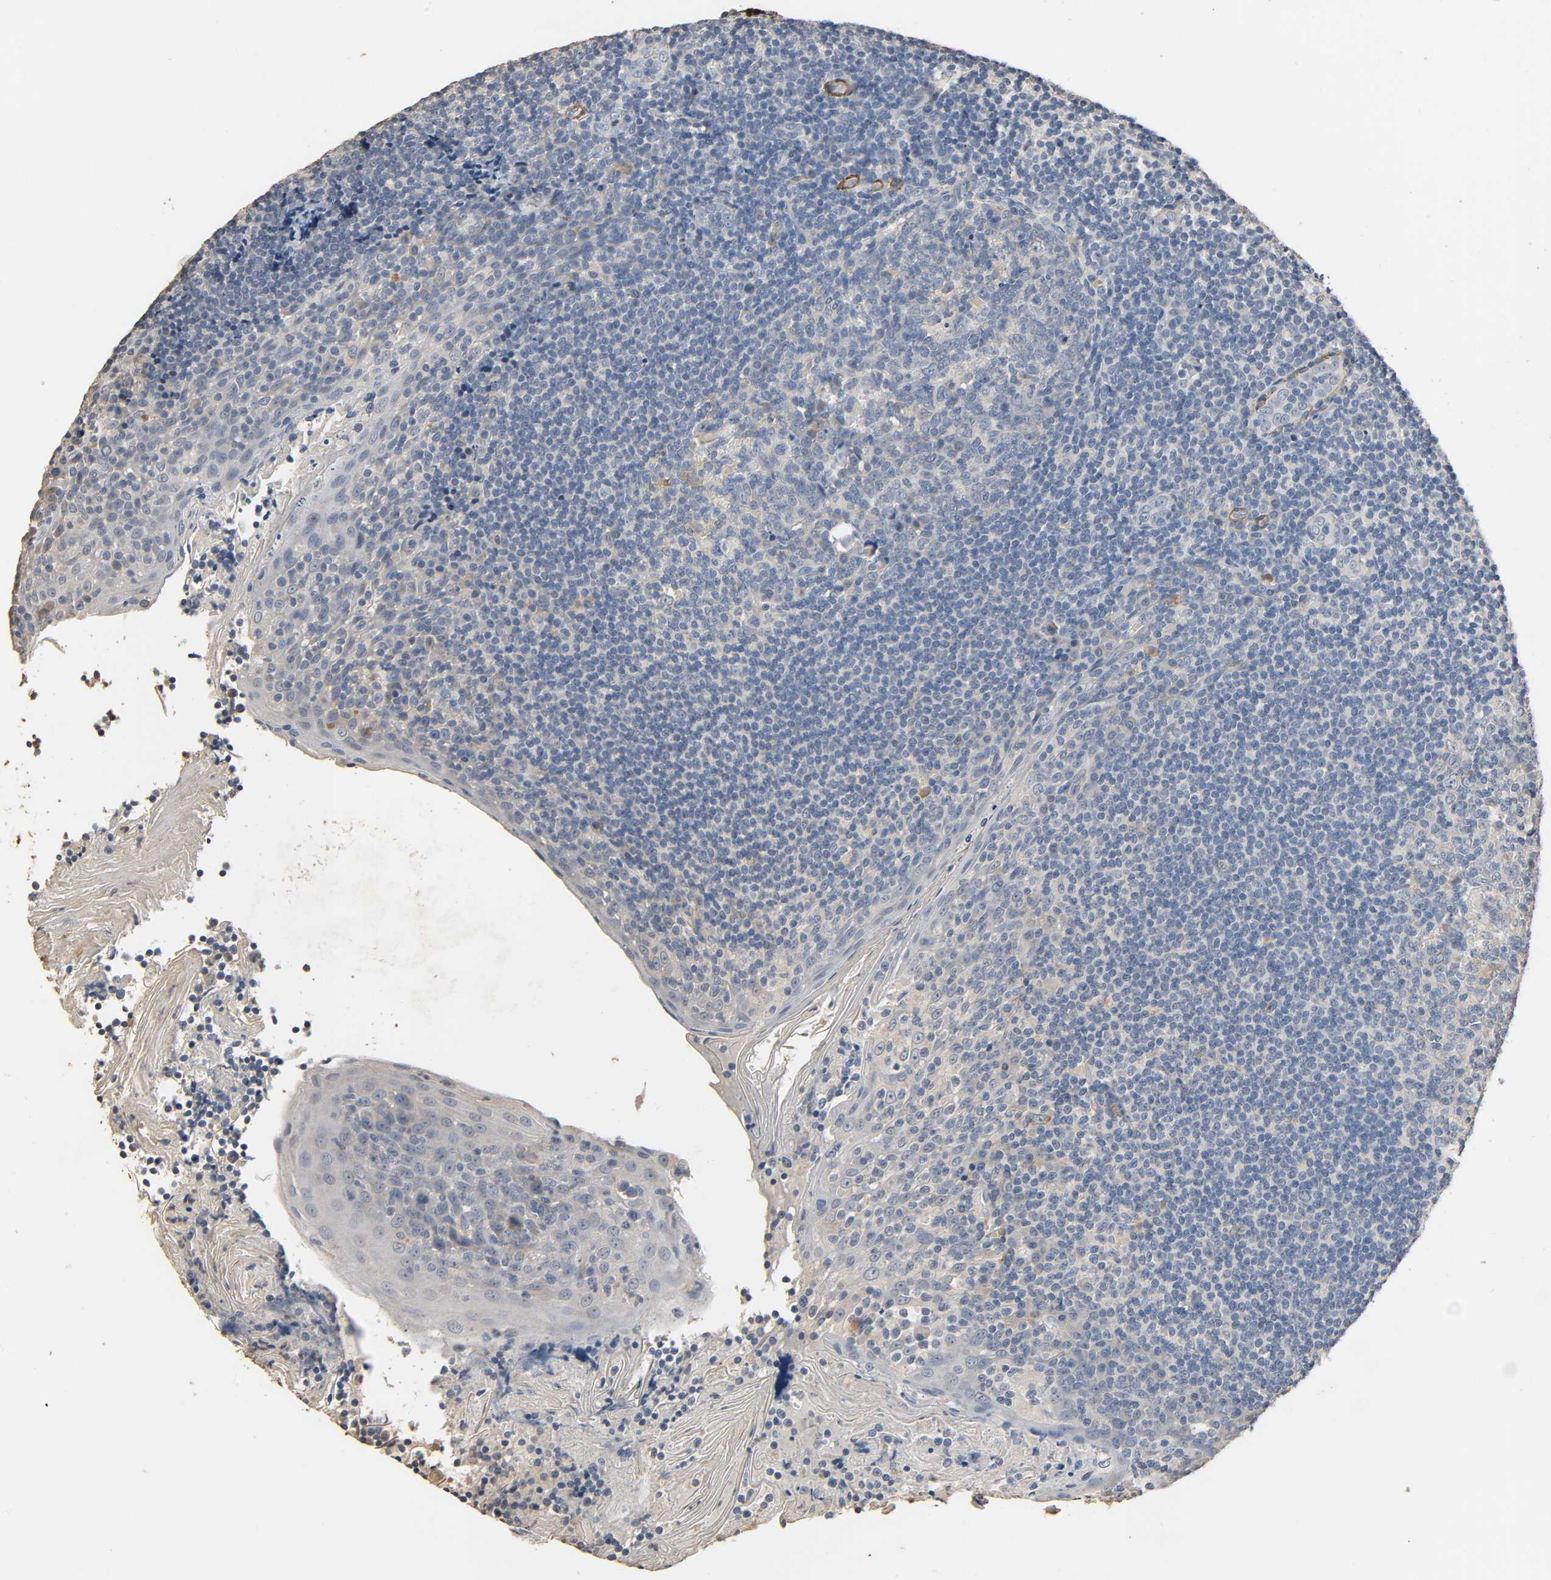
{"staining": {"intensity": "negative", "quantity": "none", "location": "none"}, "tissue": "tonsil", "cell_type": "Germinal center cells", "image_type": "normal", "snomed": [{"axis": "morphology", "description": "Normal tissue, NOS"}, {"axis": "topography", "description": "Tonsil"}], "caption": "Immunohistochemical staining of normal human tonsil reveals no significant positivity in germinal center cells.", "gene": "GSTA1", "patient": {"sex": "male", "age": 31}}